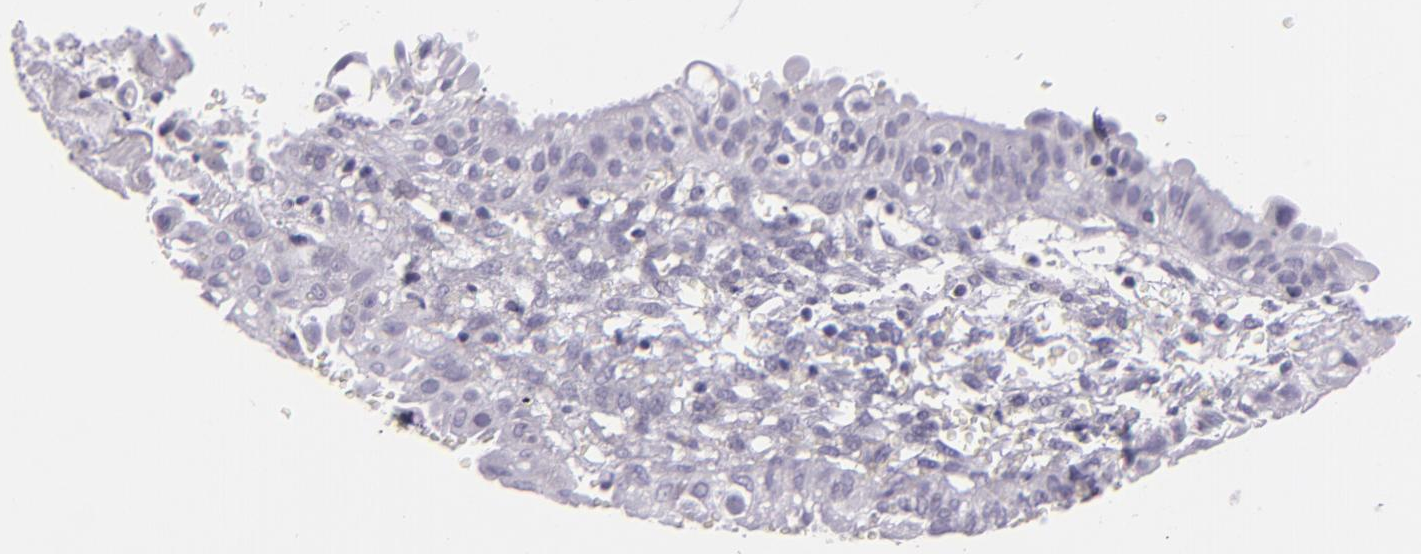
{"staining": {"intensity": "negative", "quantity": "none", "location": "none"}, "tissue": "endometrium", "cell_type": "Cells in endometrial stroma", "image_type": "normal", "snomed": [{"axis": "morphology", "description": "Normal tissue, NOS"}, {"axis": "topography", "description": "Endometrium"}], "caption": "Immunohistochemical staining of unremarkable endometrium reveals no significant positivity in cells in endometrial stroma. (DAB (3,3'-diaminobenzidine) IHC, high magnification).", "gene": "MCM3", "patient": {"sex": "female", "age": 61}}